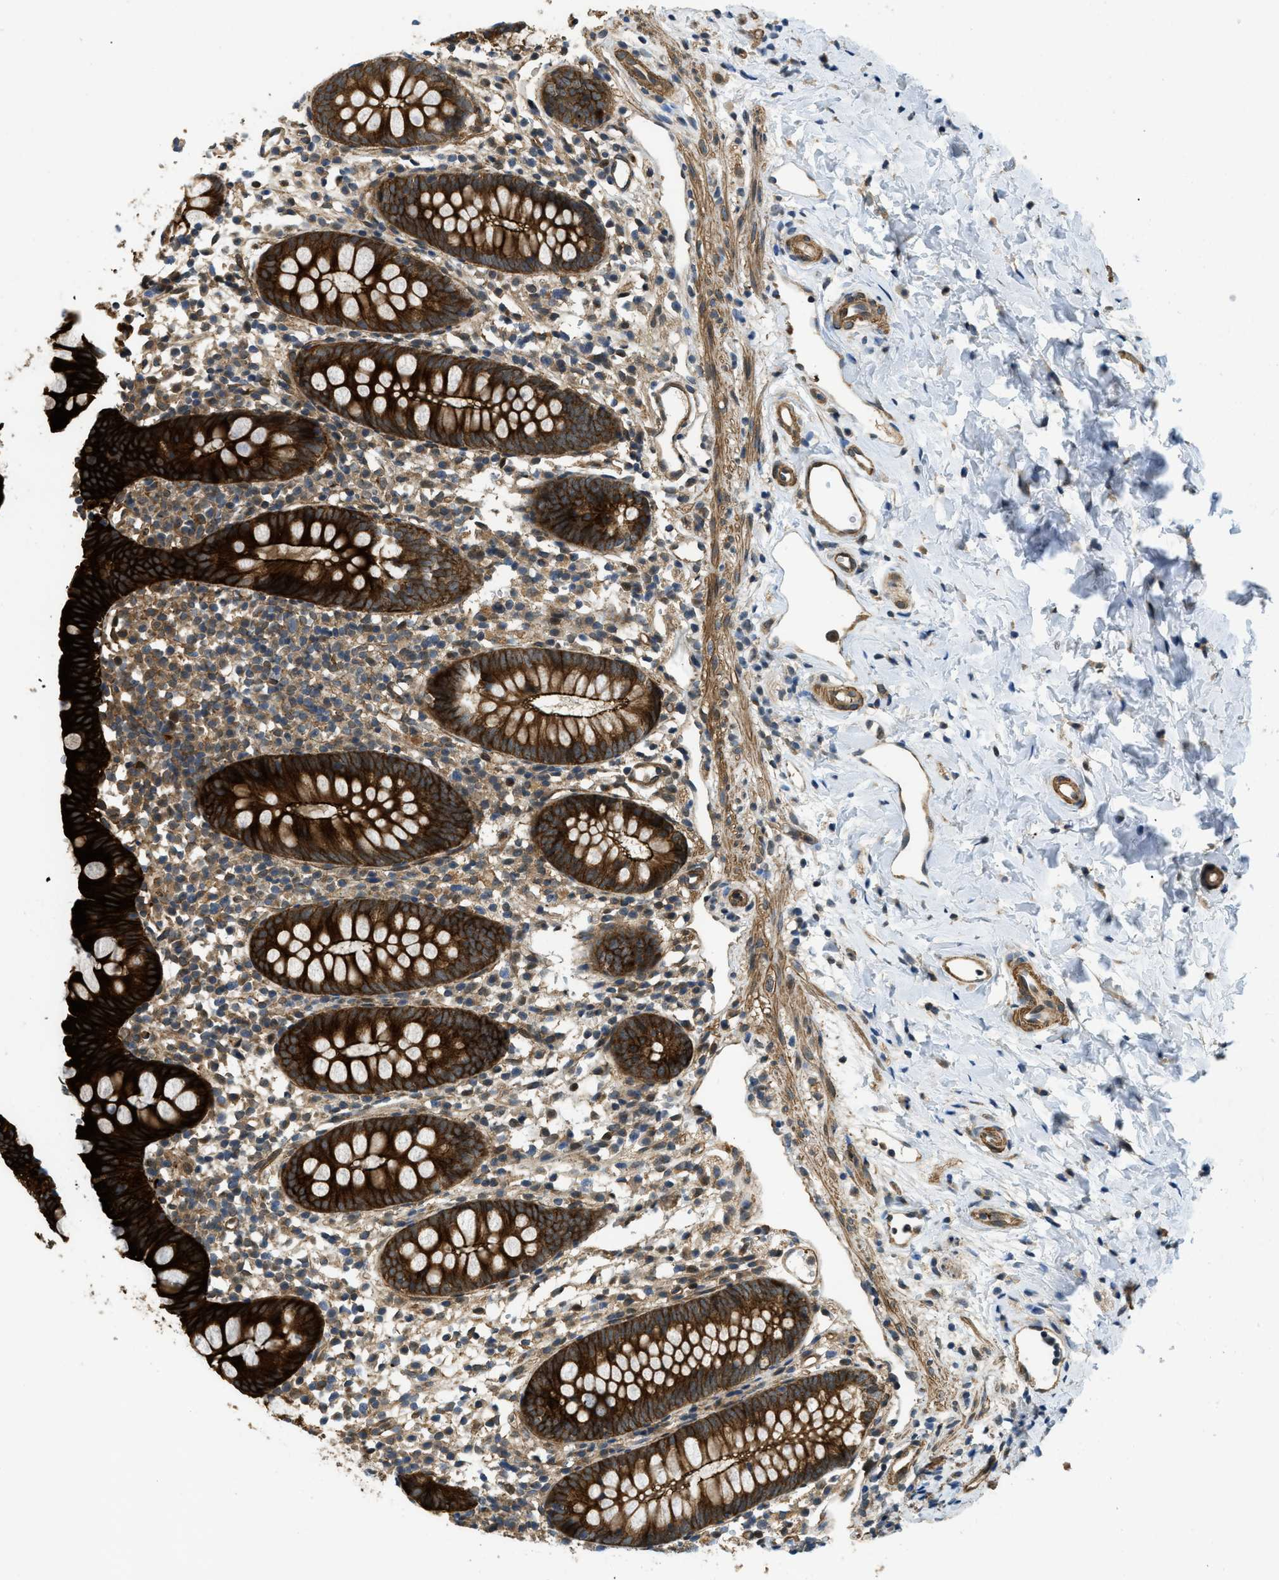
{"staining": {"intensity": "strong", "quantity": ">75%", "location": "cytoplasmic/membranous"}, "tissue": "appendix", "cell_type": "Glandular cells", "image_type": "normal", "snomed": [{"axis": "morphology", "description": "Normal tissue, NOS"}, {"axis": "topography", "description": "Appendix"}], "caption": "Brown immunohistochemical staining in benign appendix demonstrates strong cytoplasmic/membranous positivity in approximately >75% of glandular cells. (brown staining indicates protein expression, while blue staining denotes nuclei).", "gene": "CGN", "patient": {"sex": "female", "age": 20}}